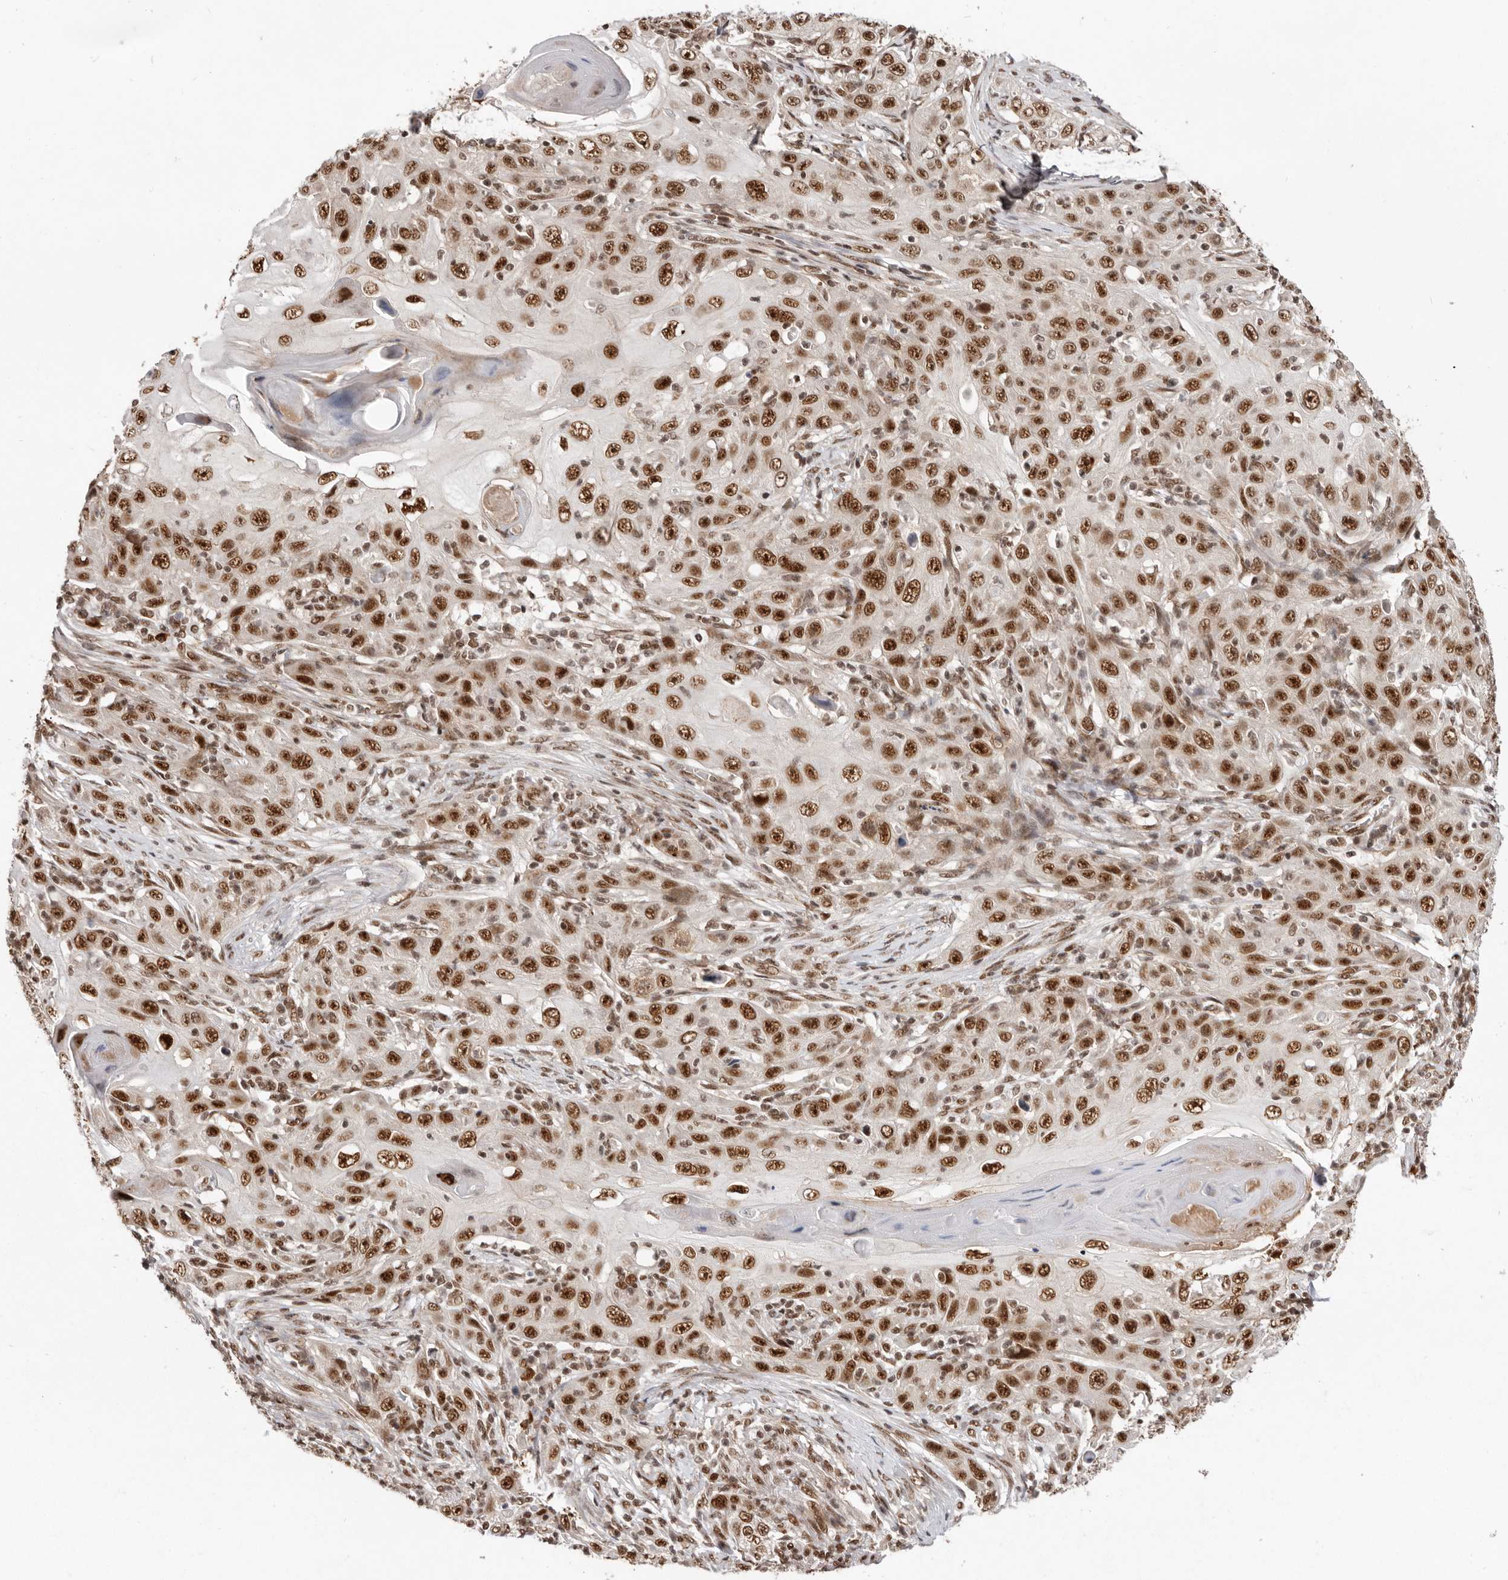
{"staining": {"intensity": "strong", "quantity": ">75%", "location": "nuclear"}, "tissue": "skin cancer", "cell_type": "Tumor cells", "image_type": "cancer", "snomed": [{"axis": "morphology", "description": "Squamous cell carcinoma, NOS"}, {"axis": "topography", "description": "Skin"}], "caption": "Immunohistochemical staining of skin squamous cell carcinoma demonstrates strong nuclear protein expression in approximately >75% of tumor cells.", "gene": "CHTOP", "patient": {"sex": "female", "age": 88}}